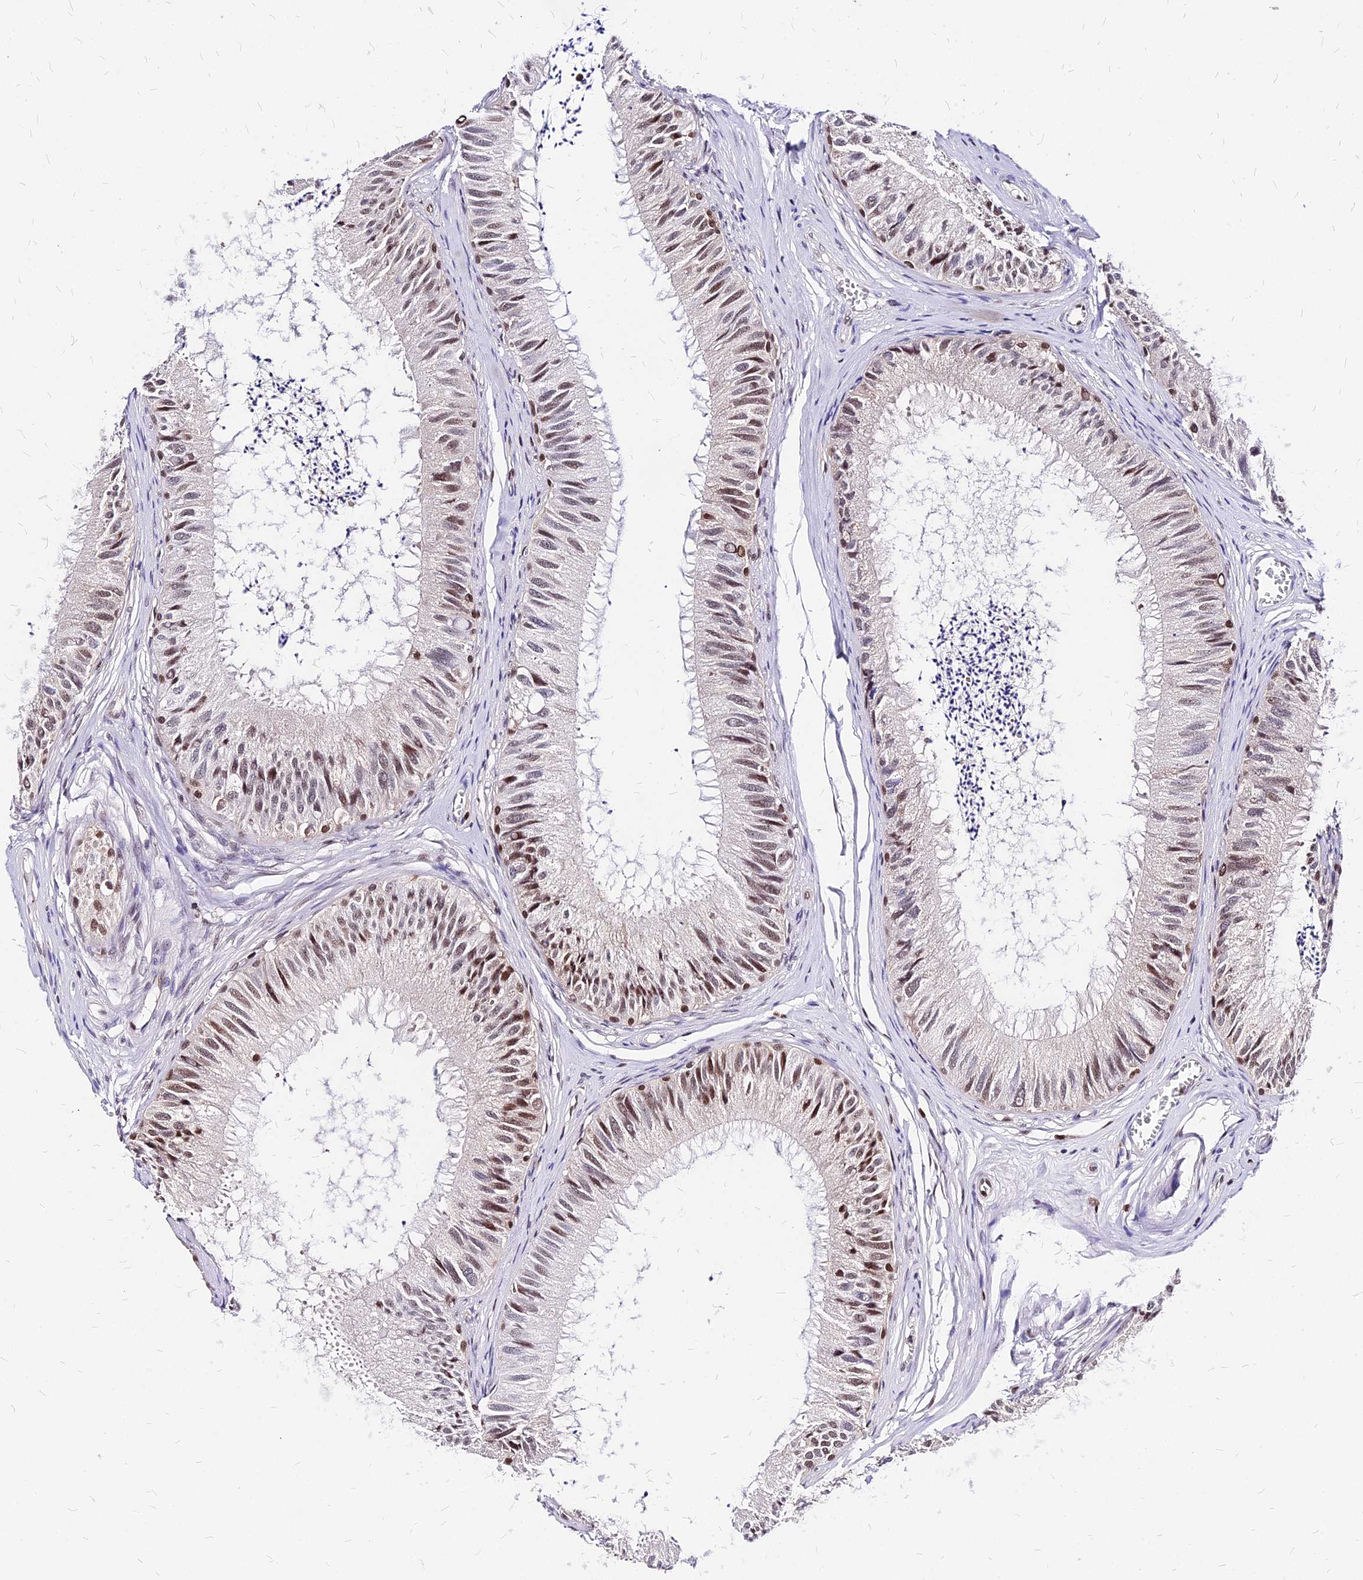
{"staining": {"intensity": "strong", "quantity": "25%-75%", "location": "nuclear"}, "tissue": "epididymis", "cell_type": "Glandular cells", "image_type": "normal", "snomed": [{"axis": "morphology", "description": "Normal tissue, NOS"}, {"axis": "topography", "description": "Epididymis"}], "caption": "This image displays IHC staining of unremarkable epididymis, with high strong nuclear expression in approximately 25%-75% of glandular cells.", "gene": "PAXX", "patient": {"sex": "male", "age": 79}}